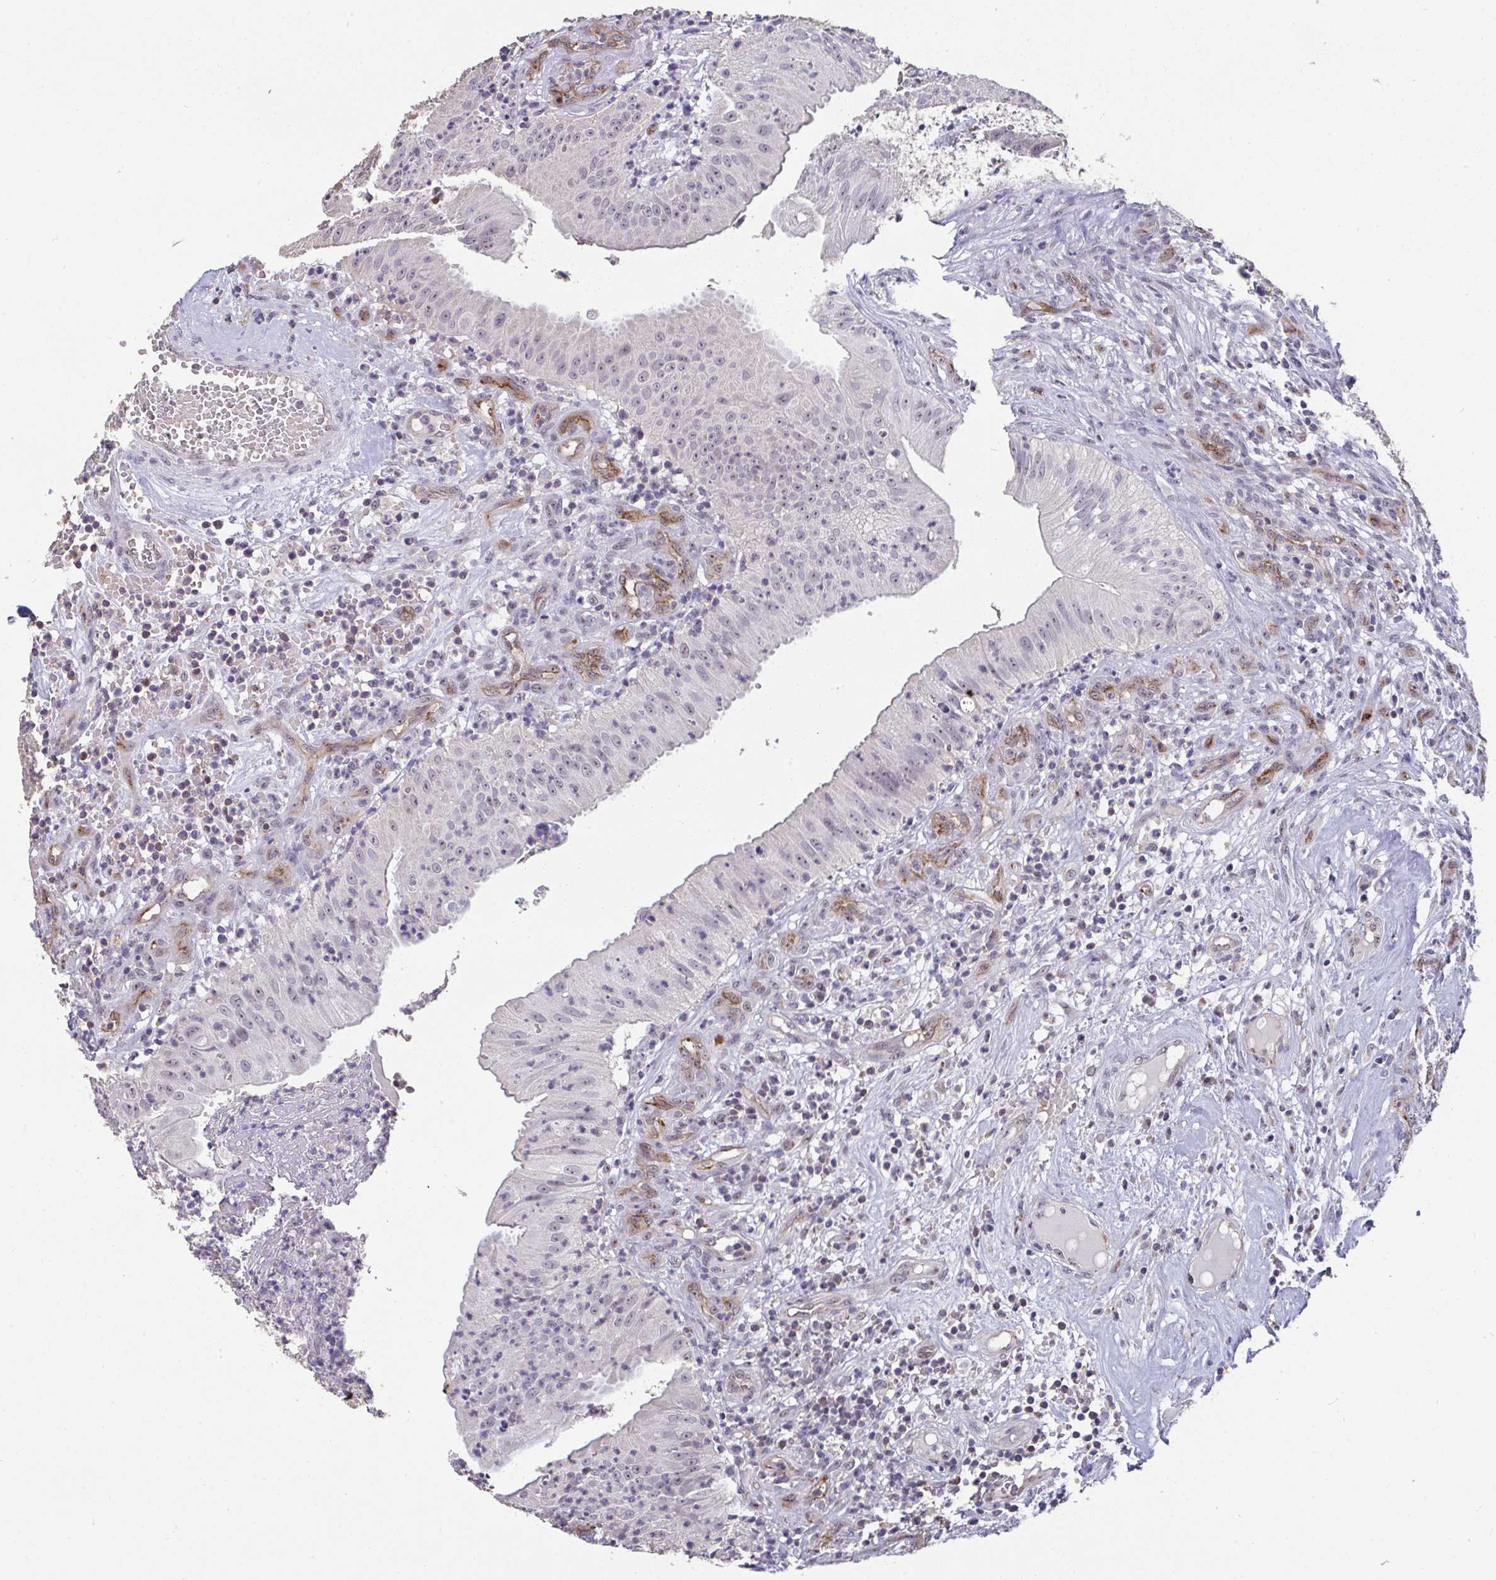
{"staining": {"intensity": "negative", "quantity": "none", "location": "none"}, "tissue": "head and neck cancer", "cell_type": "Tumor cells", "image_type": "cancer", "snomed": [{"axis": "morphology", "description": "Adenocarcinoma, NOS"}, {"axis": "topography", "description": "Head-Neck"}], "caption": "This is an immunohistochemistry photomicrograph of head and neck adenocarcinoma. There is no staining in tumor cells.", "gene": "SENP3", "patient": {"sex": "male", "age": 44}}